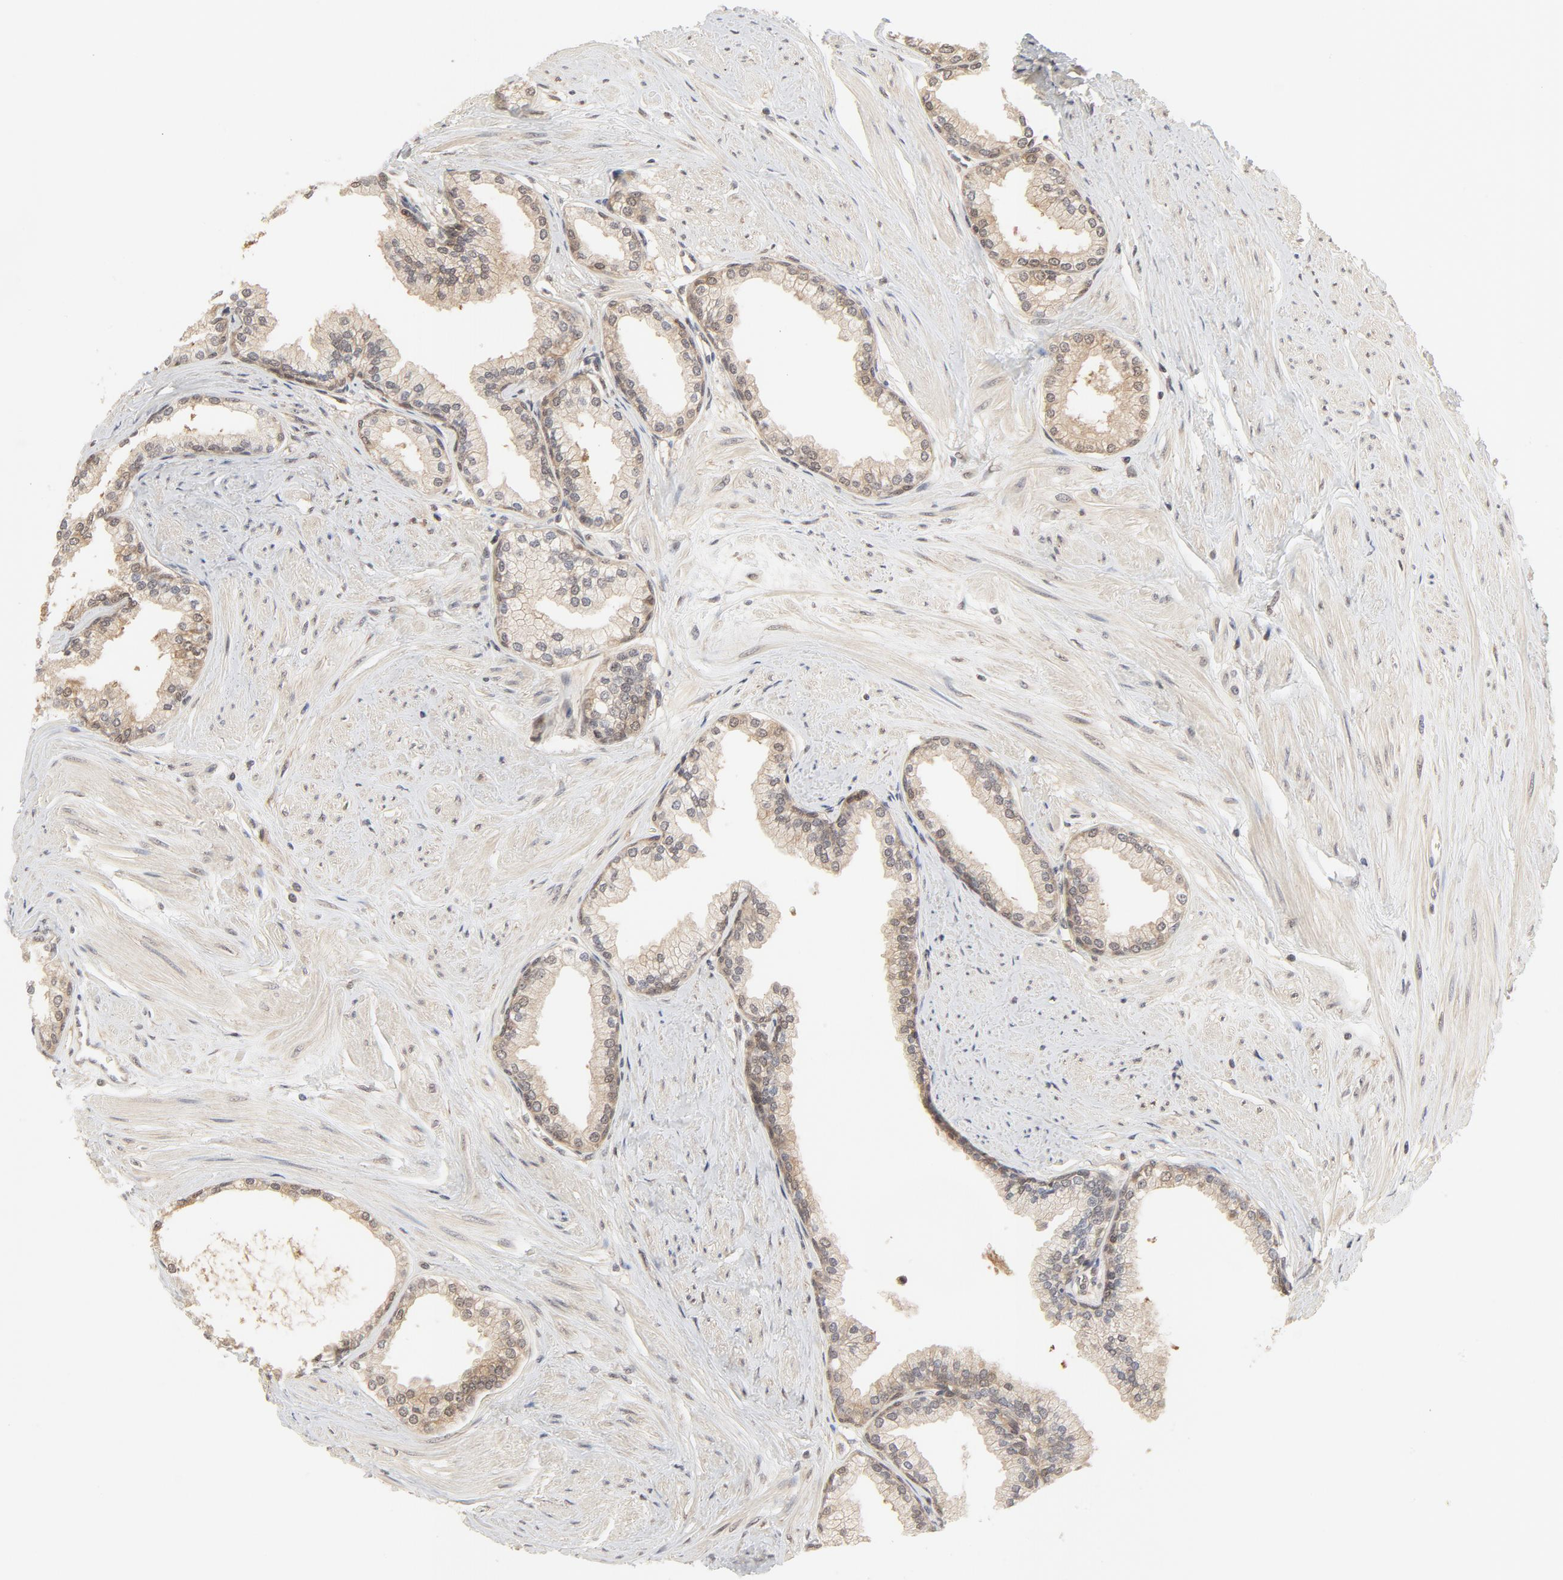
{"staining": {"intensity": "moderate", "quantity": "25%-75%", "location": "cytoplasmic/membranous,nuclear"}, "tissue": "prostate", "cell_type": "Glandular cells", "image_type": "normal", "snomed": [{"axis": "morphology", "description": "Normal tissue, NOS"}, {"axis": "topography", "description": "Prostate"}], "caption": "Glandular cells exhibit moderate cytoplasmic/membranous,nuclear expression in about 25%-75% of cells in benign prostate. The staining is performed using DAB (3,3'-diaminobenzidine) brown chromogen to label protein expression. The nuclei are counter-stained blue using hematoxylin.", "gene": "NEDD8", "patient": {"sex": "male", "age": 64}}